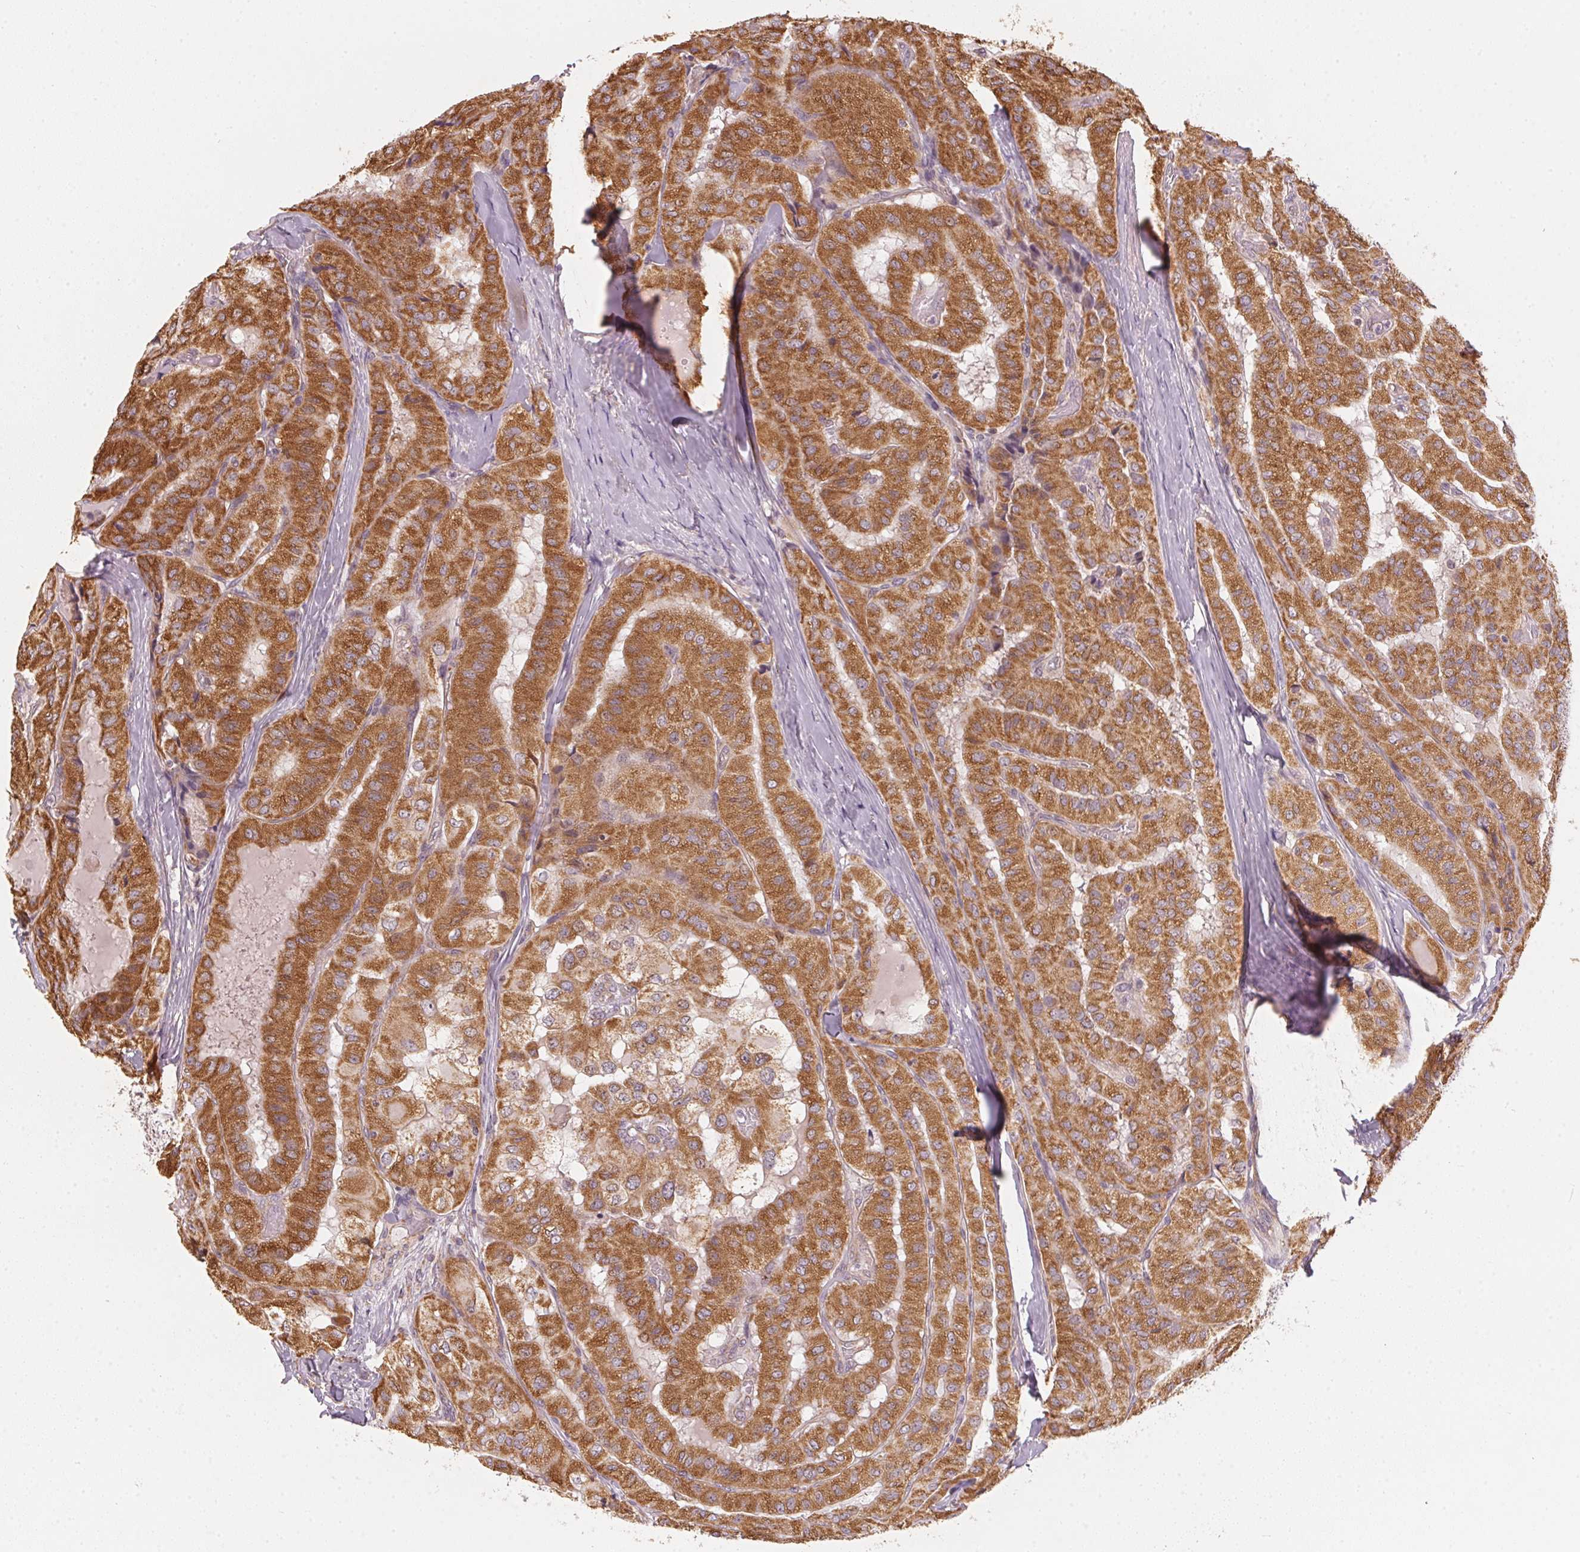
{"staining": {"intensity": "strong", "quantity": ">75%", "location": "cytoplasmic/membranous"}, "tissue": "thyroid cancer", "cell_type": "Tumor cells", "image_type": "cancer", "snomed": [{"axis": "morphology", "description": "Normal tissue, NOS"}, {"axis": "morphology", "description": "Papillary adenocarcinoma, NOS"}, {"axis": "topography", "description": "Thyroid gland"}], "caption": "Immunohistochemistry (IHC) photomicrograph of neoplastic tissue: thyroid cancer stained using immunohistochemistry displays high levels of strong protein expression localized specifically in the cytoplasmic/membranous of tumor cells, appearing as a cytoplasmic/membranous brown color.", "gene": "MATCAP1", "patient": {"sex": "female", "age": 59}}